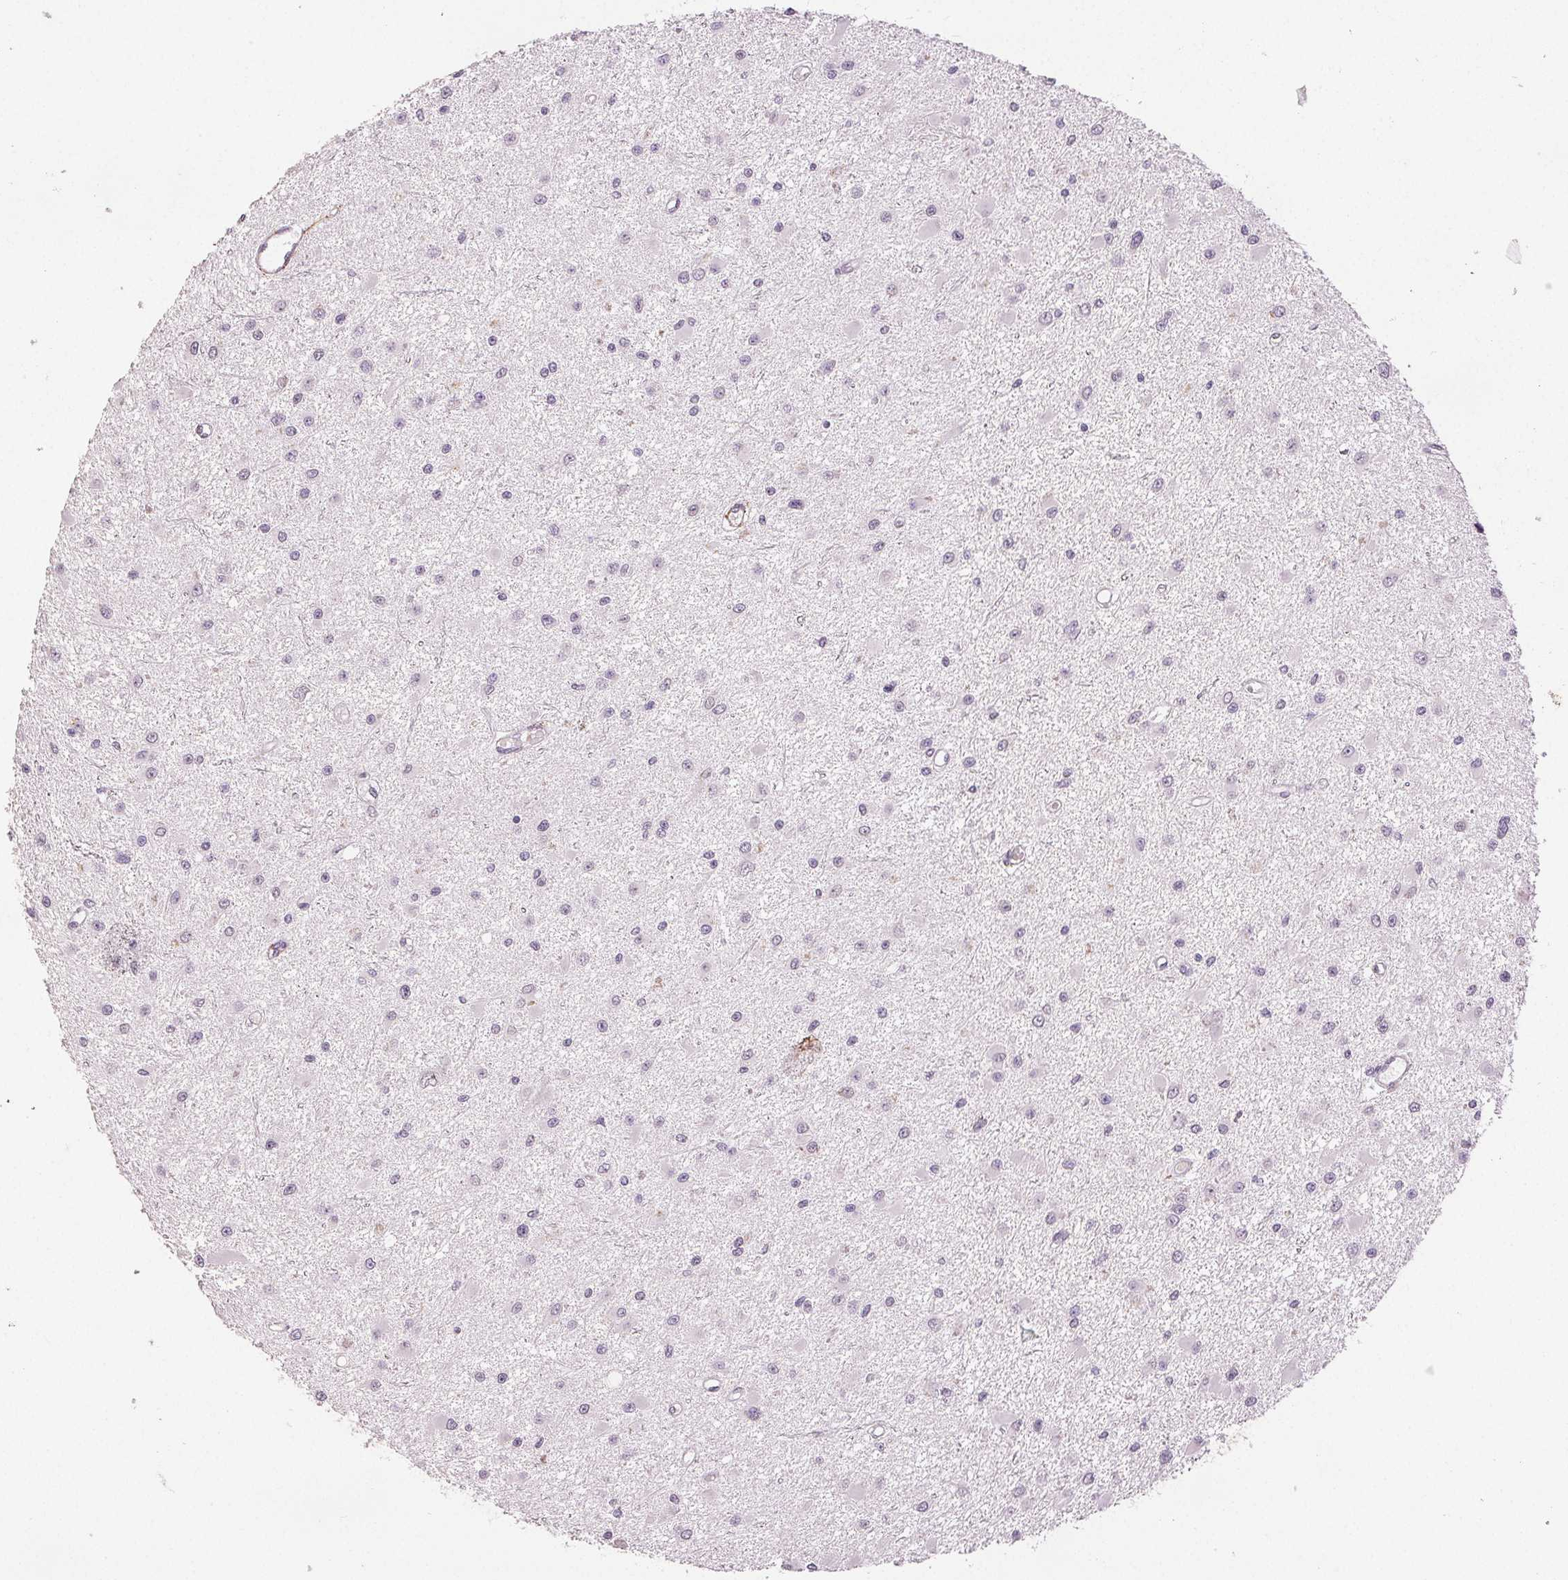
{"staining": {"intensity": "negative", "quantity": "none", "location": "none"}, "tissue": "glioma", "cell_type": "Tumor cells", "image_type": "cancer", "snomed": [{"axis": "morphology", "description": "Glioma, malignant, High grade"}, {"axis": "topography", "description": "Brain"}], "caption": "A high-resolution image shows IHC staining of glioma, which reveals no significant expression in tumor cells.", "gene": "FBN1", "patient": {"sex": "male", "age": 54}}